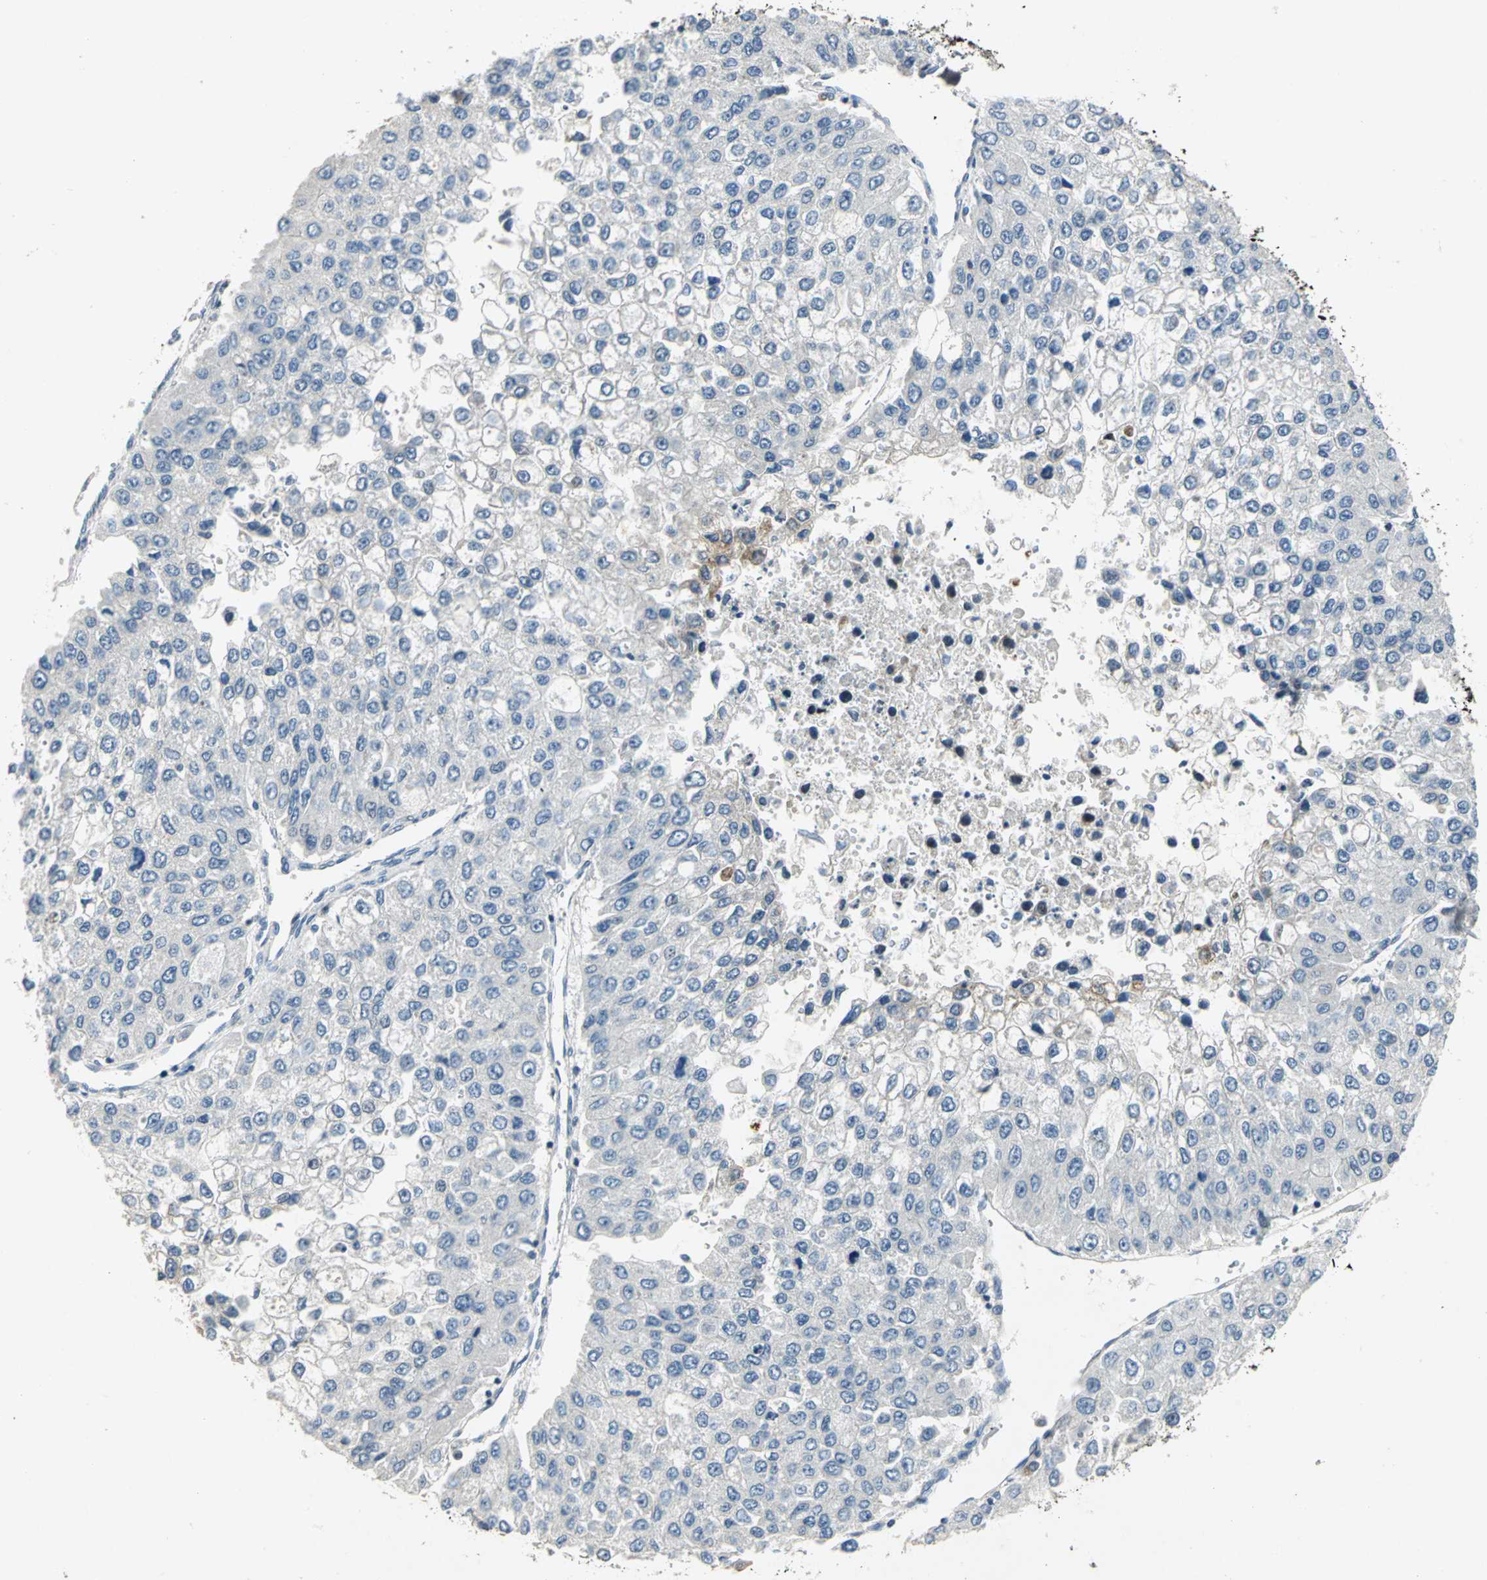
{"staining": {"intensity": "negative", "quantity": "none", "location": "none"}, "tissue": "liver cancer", "cell_type": "Tumor cells", "image_type": "cancer", "snomed": [{"axis": "morphology", "description": "Carcinoma, Hepatocellular, NOS"}, {"axis": "topography", "description": "Liver"}], "caption": "A micrograph of human liver cancer (hepatocellular carcinoma) is negative for staining in tumor cells.", "gene": "SPPL2B", "patient": {"sex": "female", "age": 66}}